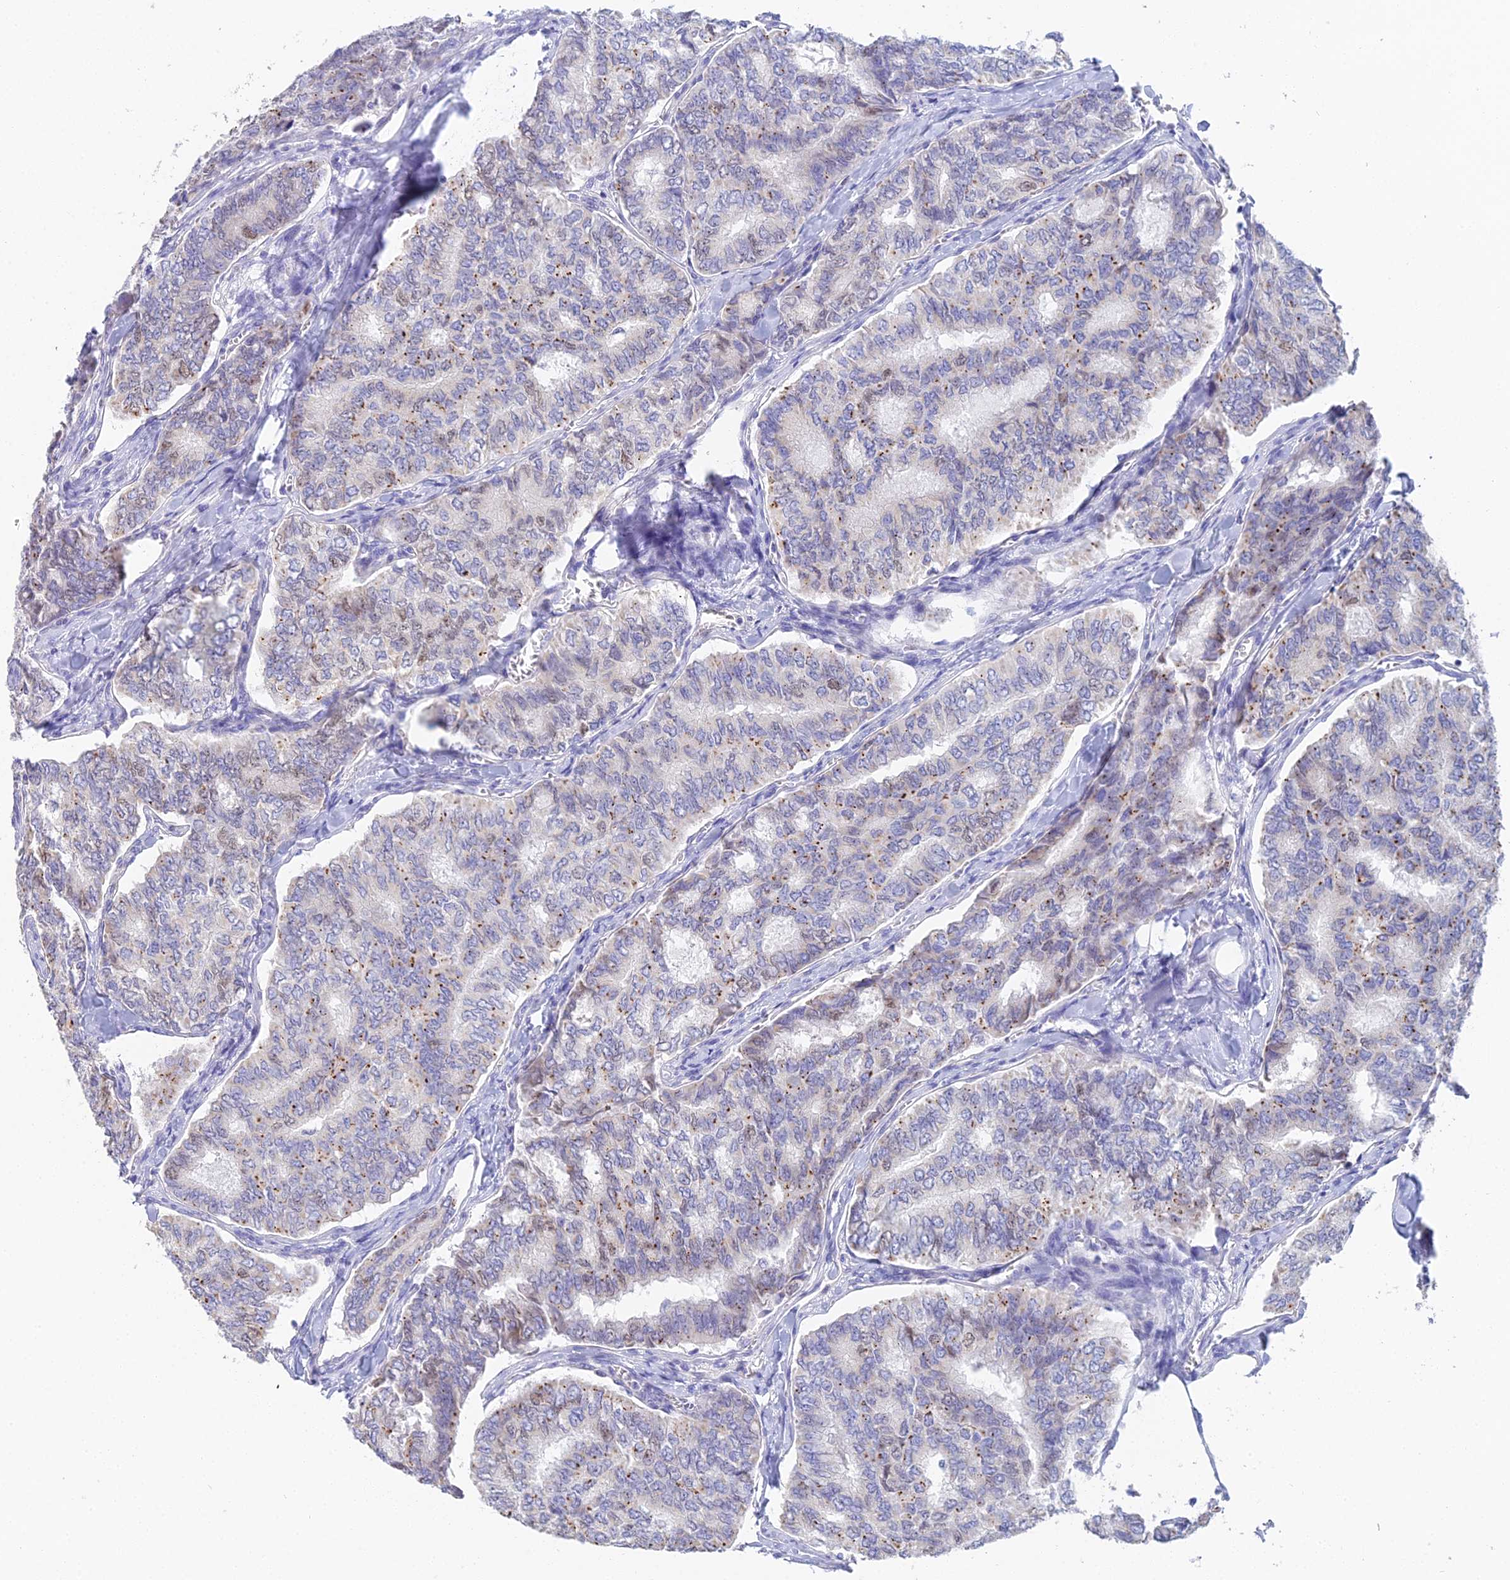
{"staining": {"intensity": "moderate", "quantity": "25%-75%", "location": "cytoplasmic/membranous"}, "tissue": "thyroid cancer", "cell_type": "Tumor cells", "image_type": "cancer", "snomed": [{"axis": "morphology", "description": "Papillary adenocarcinoma, NOS"}, {"axis": "topography", "description": "Thyroid gland"}], "caption": "An immunohistochemistry histopathology image of neoplastic tissue is shown. Protein staining in brown shows moderate cytoplasmic/membranous positivity in papillary adenocarcinoma (thyroid) within tumor cells.", "gene": "MCM2", "patient": {"sex": "female", "age": 35}}